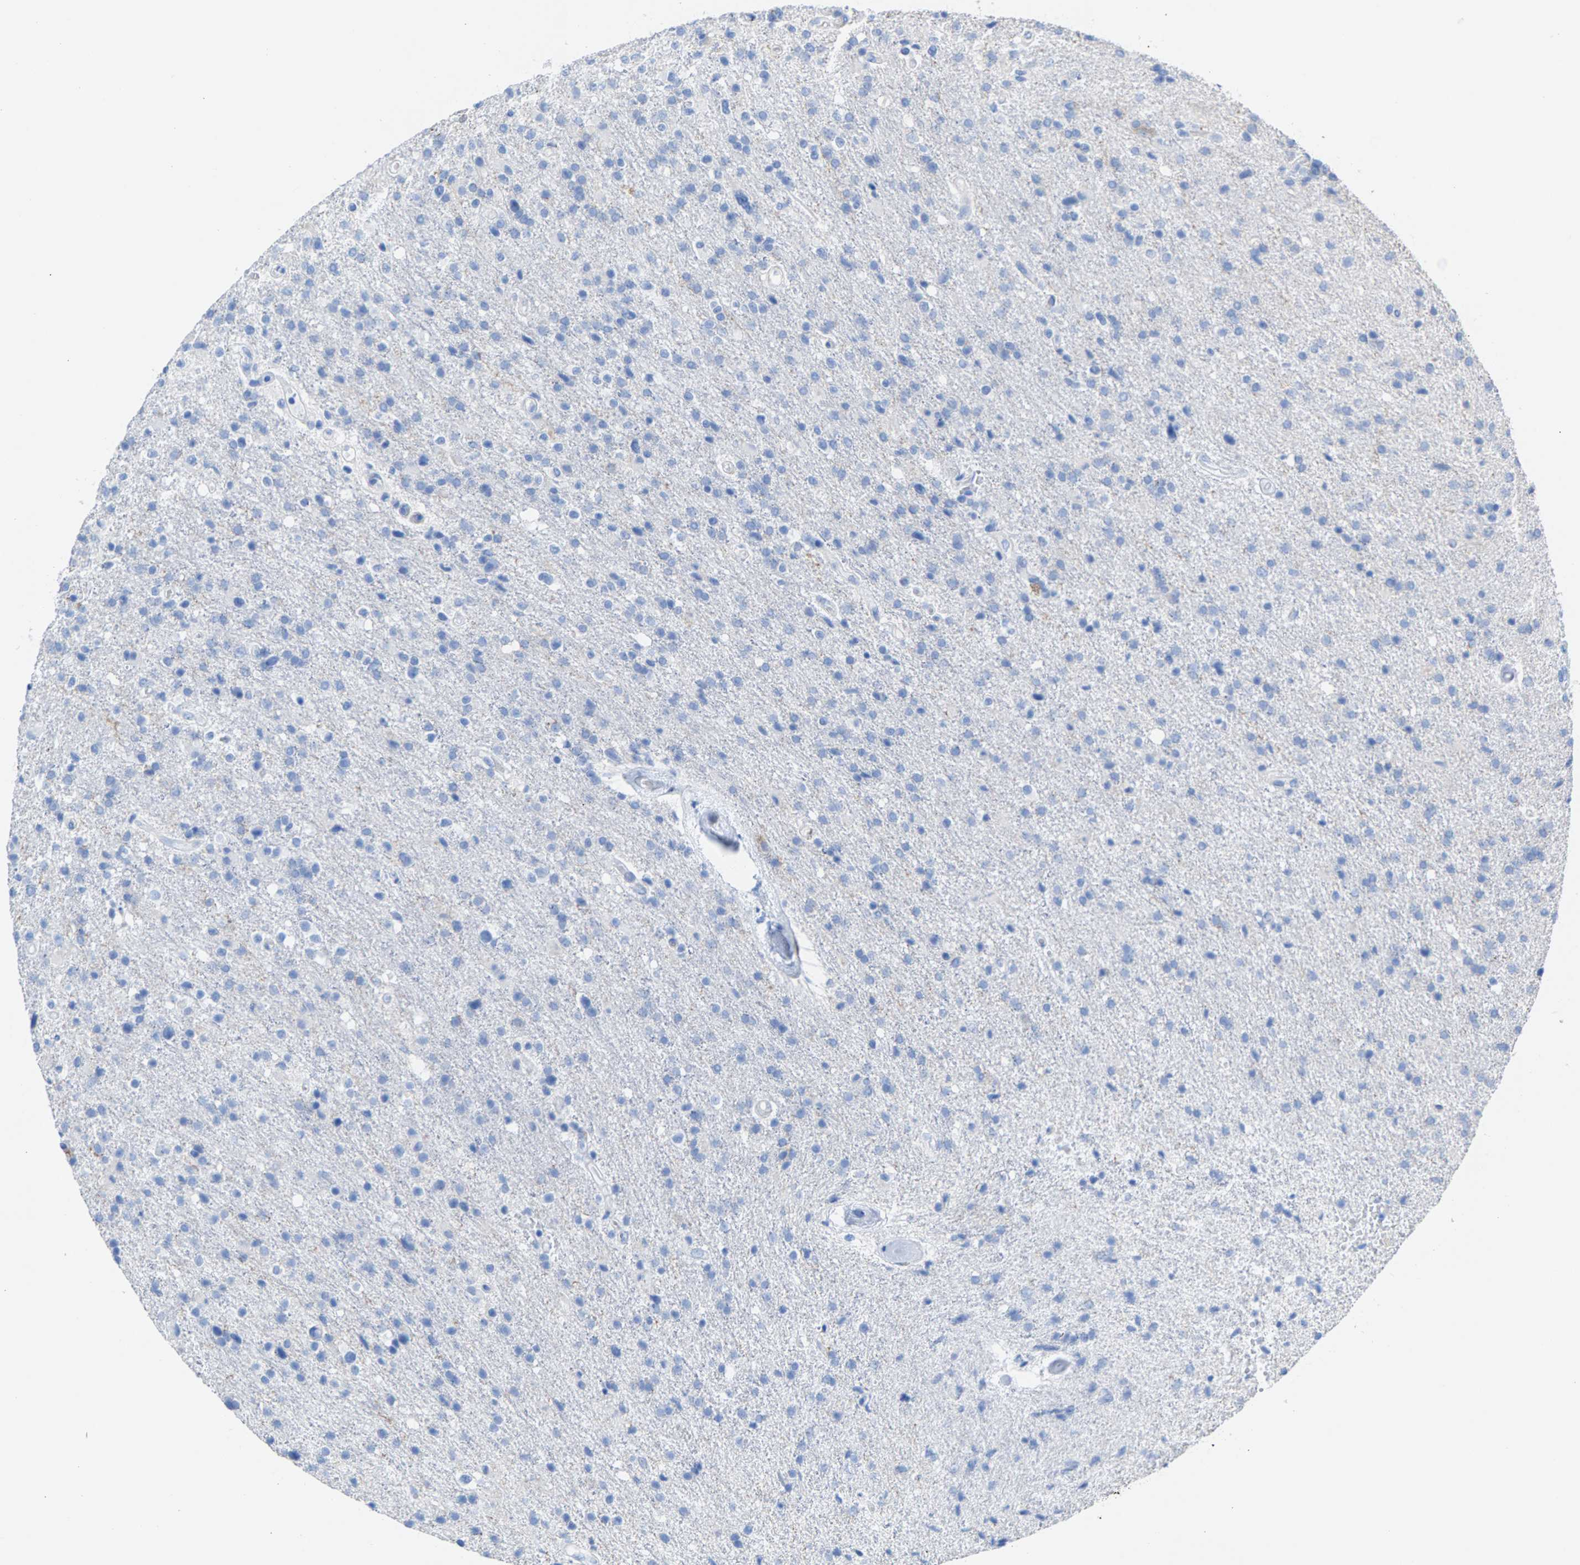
{"staining": {"intensity": "negative", "quantity": "none", "location": "none"}, "tissue": "glioma", "cell_type": "Tumor cells", "image_type": "cancer", "snomed": [{"axis": "morphology", "description": "Glioma, malignant, High grade"}, {"axis": "topography", "description": "Brain"}], "caption": "Tumor cells show no significant protein expression in glioma. (Brightfield microscopy of DAB immunohistochemistry (IHC) at high magnification).", "gene": "CPA1", "patient": {"sex": "male", "age": 72}}